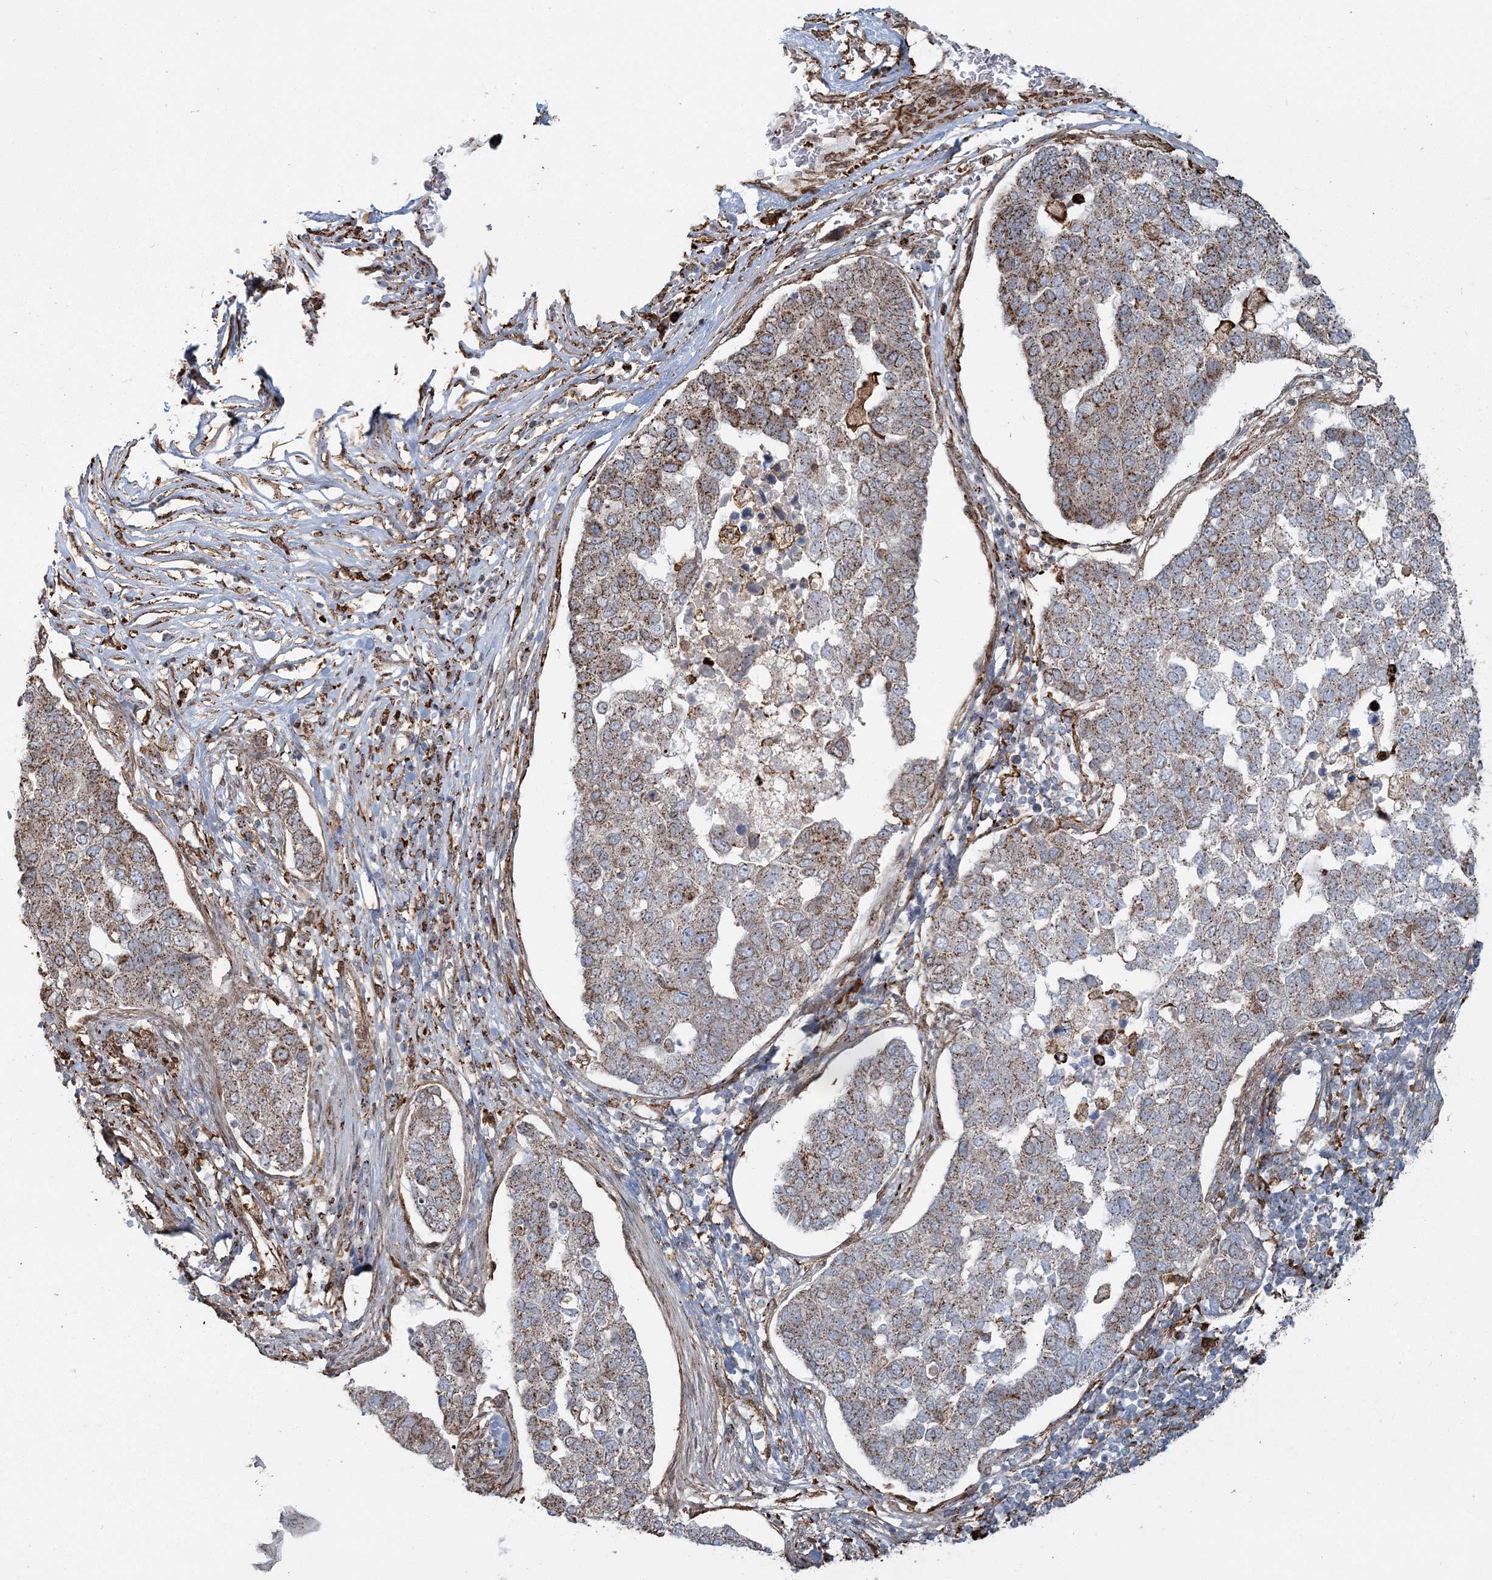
{"staining": {"intensity": "moderate", "quantity": ">75%", "location": "cytoplasmic/membranous"}, "tissue": "pancreatic cancer", "cell_type": "Tumor cells", "image_type": "cancer", "snomed": [{"axis": "morphology", "description": "Adenocarcinoma, NOS"}, {"axis": "topography", "description": "Pancreas"}], "caption": "Adenocarcinoma (pancreatic) tissue shows moderate cytoplasmic/membranous staining in about >75% of tumor cells Immunohistochemistry stains the protein in brown and the nuclei are stained blue.", "gene": "TRAF3IP2", "patient": {"sex": "female", "age": 61}}